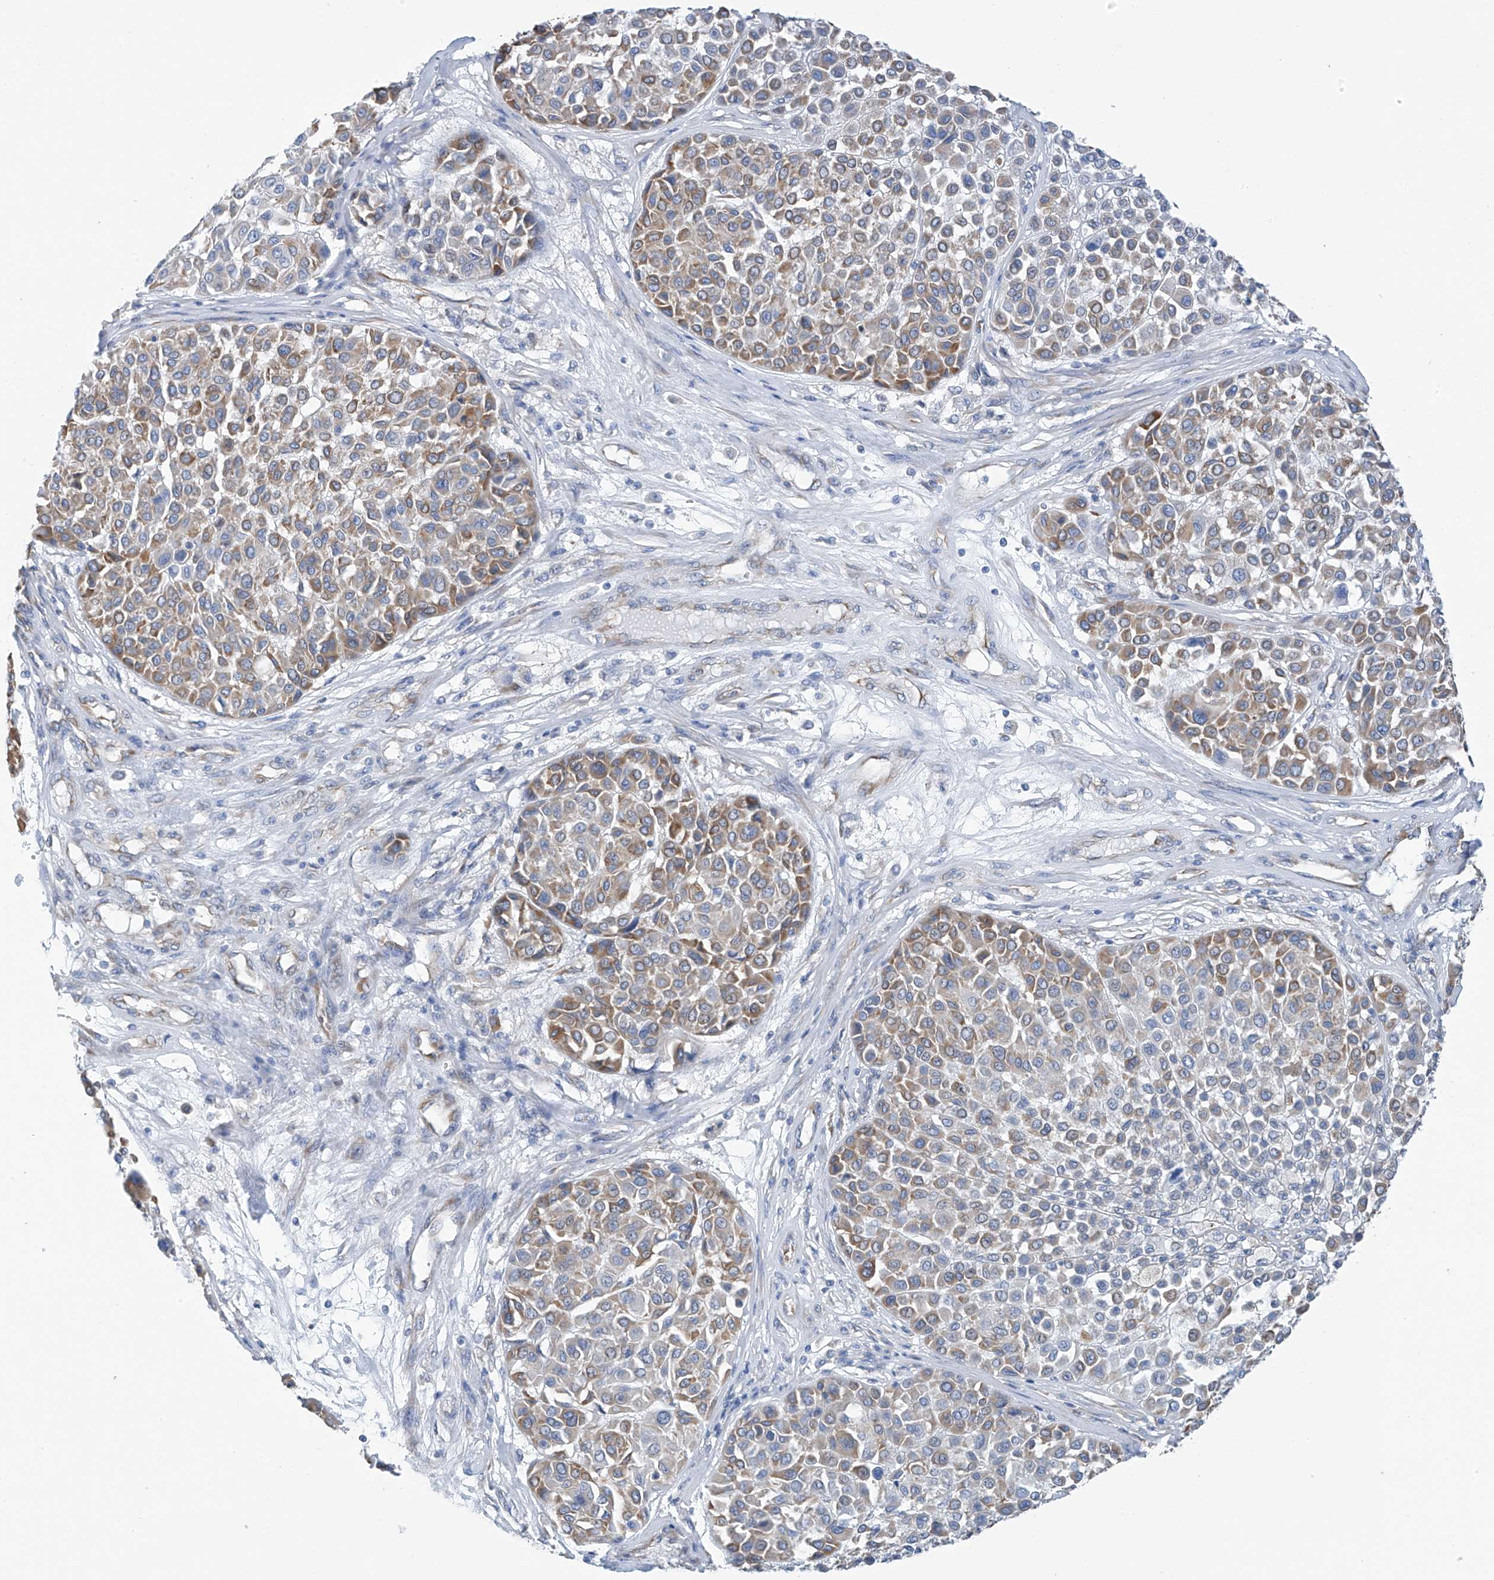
{"staining": {"intensity": "moderate", "quantity": "25%-75%", "location": "cytoplasmic/membranous"}, "tissue": "melanoma", "cell_type": "Tumor cells", "image_type": "cancer", "snomed": [{"axis": "morphology", "description": "Malignant melanoma, Metastatic site"}, {"axis": "topography", "description": "Soft tissue"}], "caption": "The image shows immunohistochemical staining of malignant melanoma (metastatic site). There is moderate cytoplasmic/membranous positivity is appreciated in approximately 25%-75% of tumor cells.", "gene": "RCN2", "patient": {"sex": "male", "age": 41}}